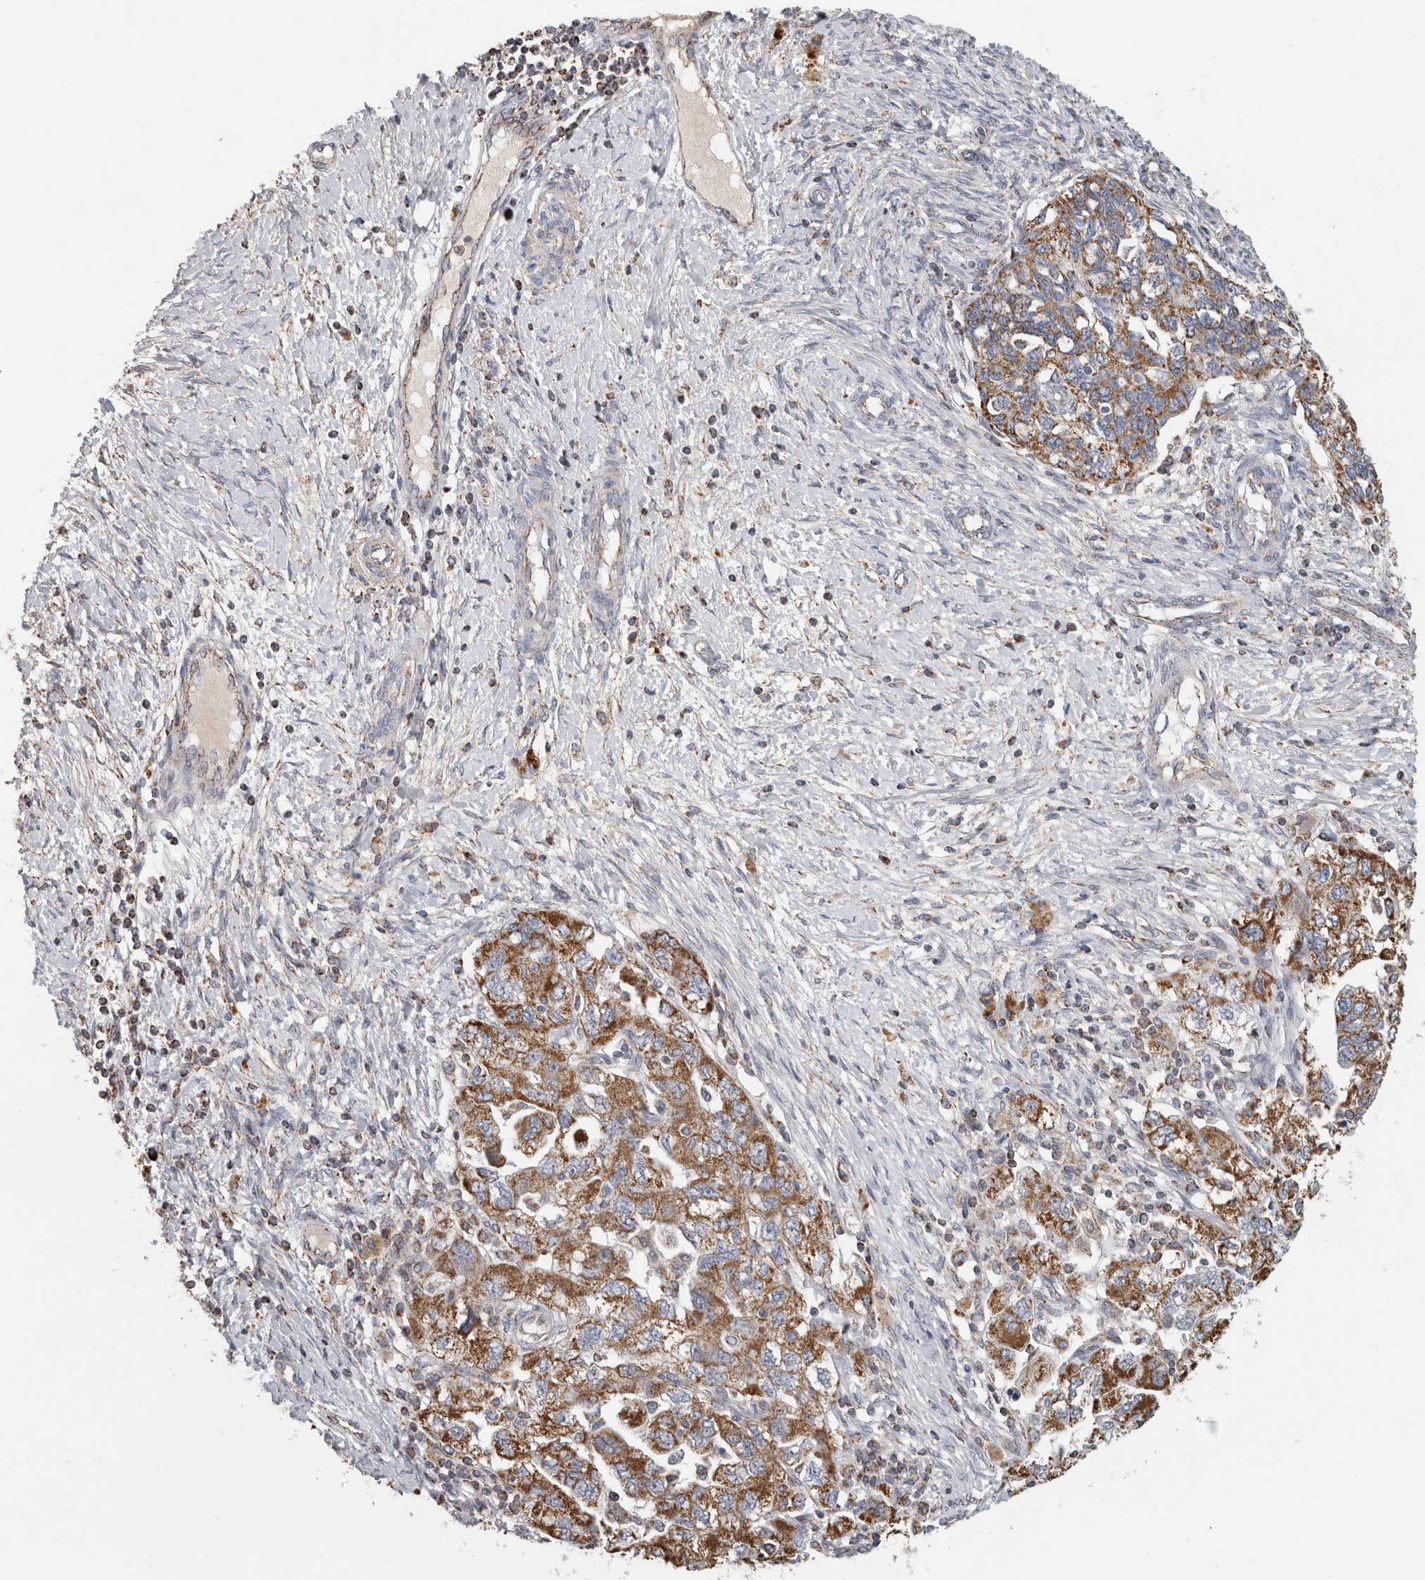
{"staining": {"intensity": "moderate", "quantity": ">75%", "location": "cytoplasmic/membranous"}, "tissue": "ovarian cancer", "cell_type": "Tumor cells", "image_type": "cancer", "snomed": [{"axis": "morphology", "description": "Carcinoma, NOS"}, {"axis": "morphology", "description": "Cystadenocarcinoma, serous, NOS"}, {"axis": "topography", "description": "Ovary"}], "caption": "Ovarian cancer stained with DAB IHC shows medium levels of moderate cytoplasmic/membranous staining in approximately >75% of tumor cells.", "gene": "ST8SIA1", "patient": {"sex": "female", "age": 69}}